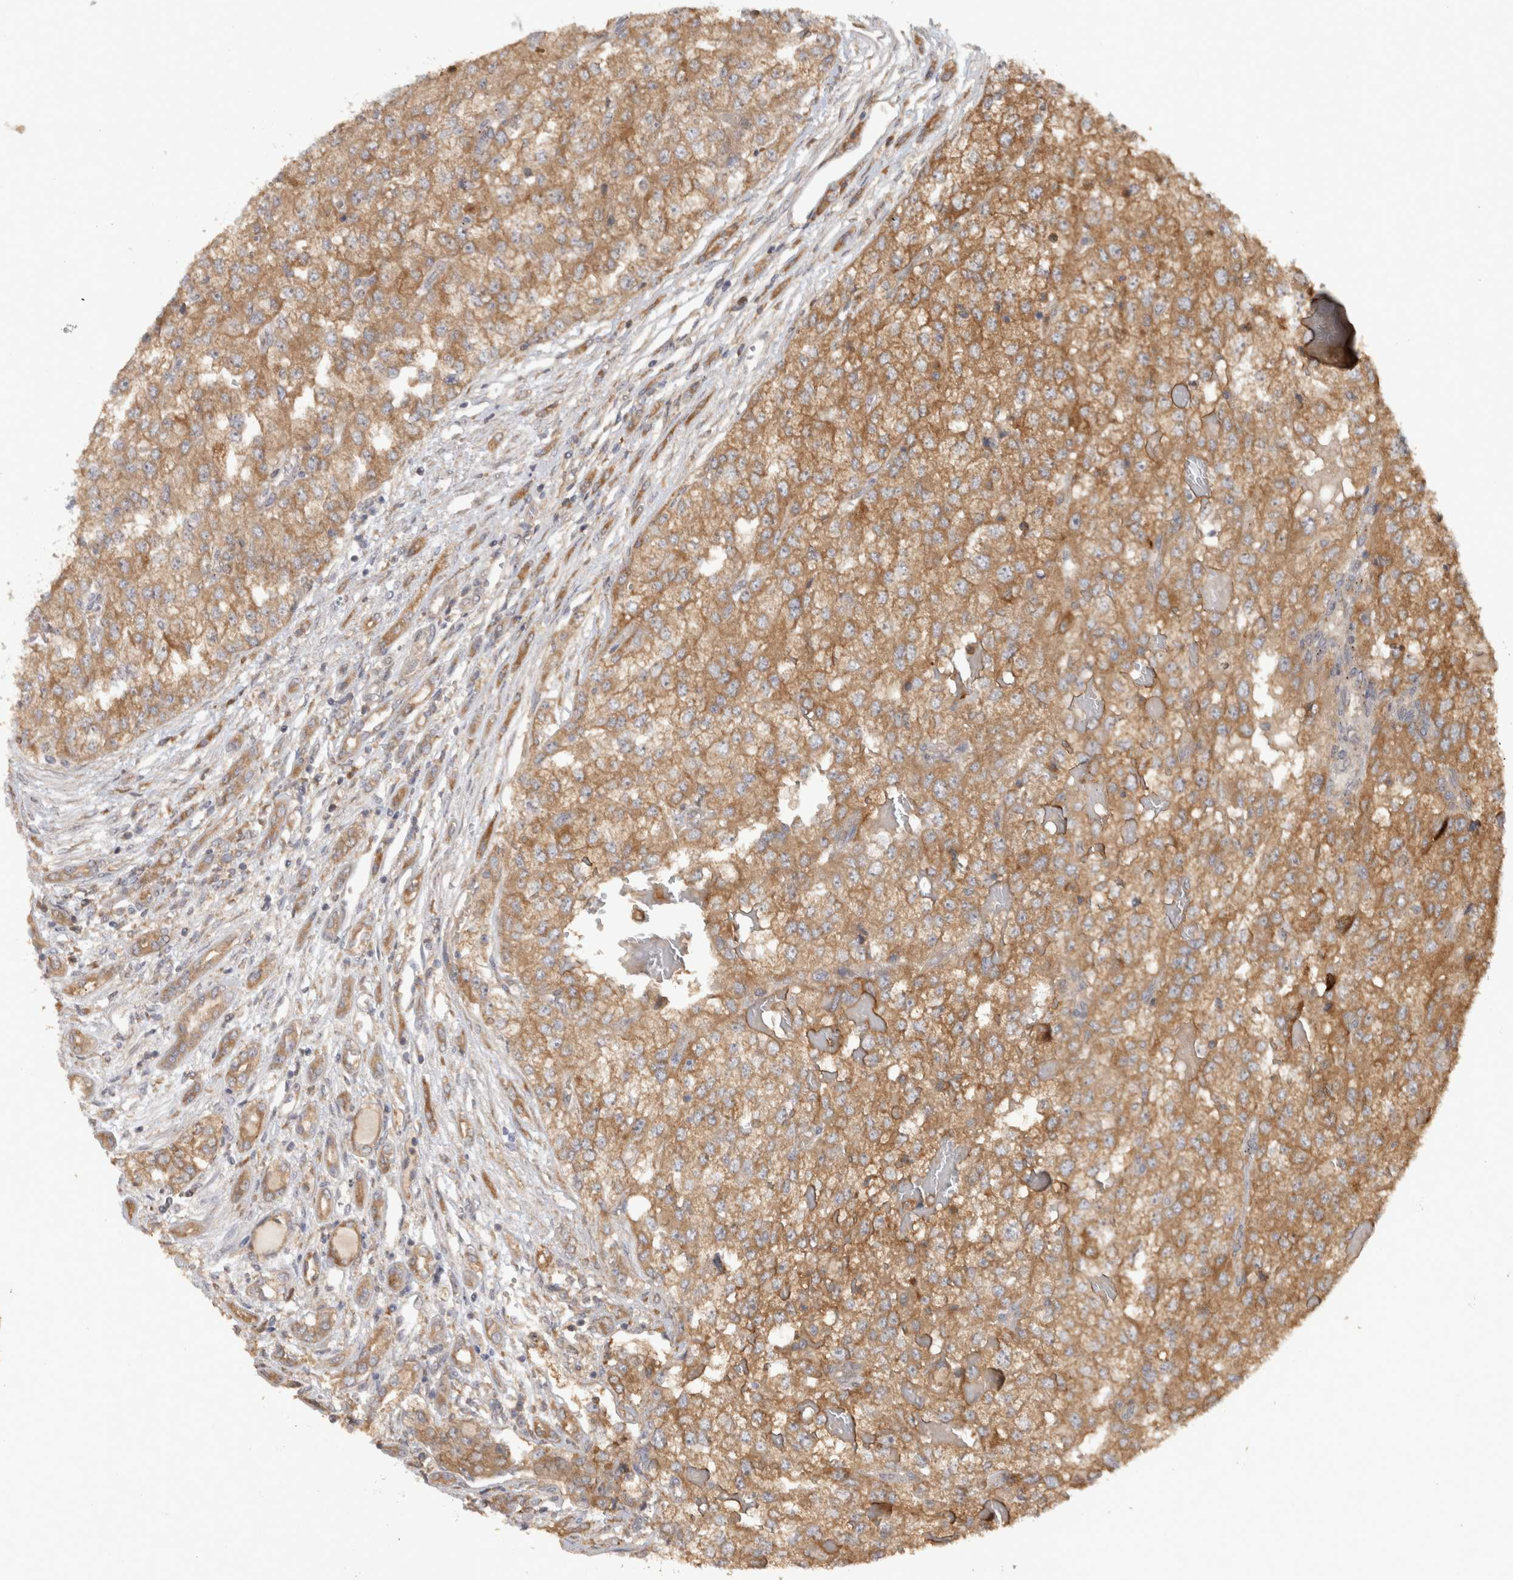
{"staining": {"intensity": "moderate", "quantity": ">75%", "location": "cytoplasmic/membranous"}, "tissue": "renal cancer", "cell_type": "Tumor cells", "image_type": "cancer", "snomed": [{"axis": "morphology", "description": "Adenocarcinoma, NOS"}, {"axis": "topography", "description": "Kidney"}], "caption": "Immunohistochemistry (IHC) image of renal adenocarcinoma stained for a protein (brown), which displays medium levels of moderate cytoplasmic/membranous positivity in approximately >75% of tumor cells.", "gene": "VEPH1", "patient": {"sex": "female", "age": 54}}